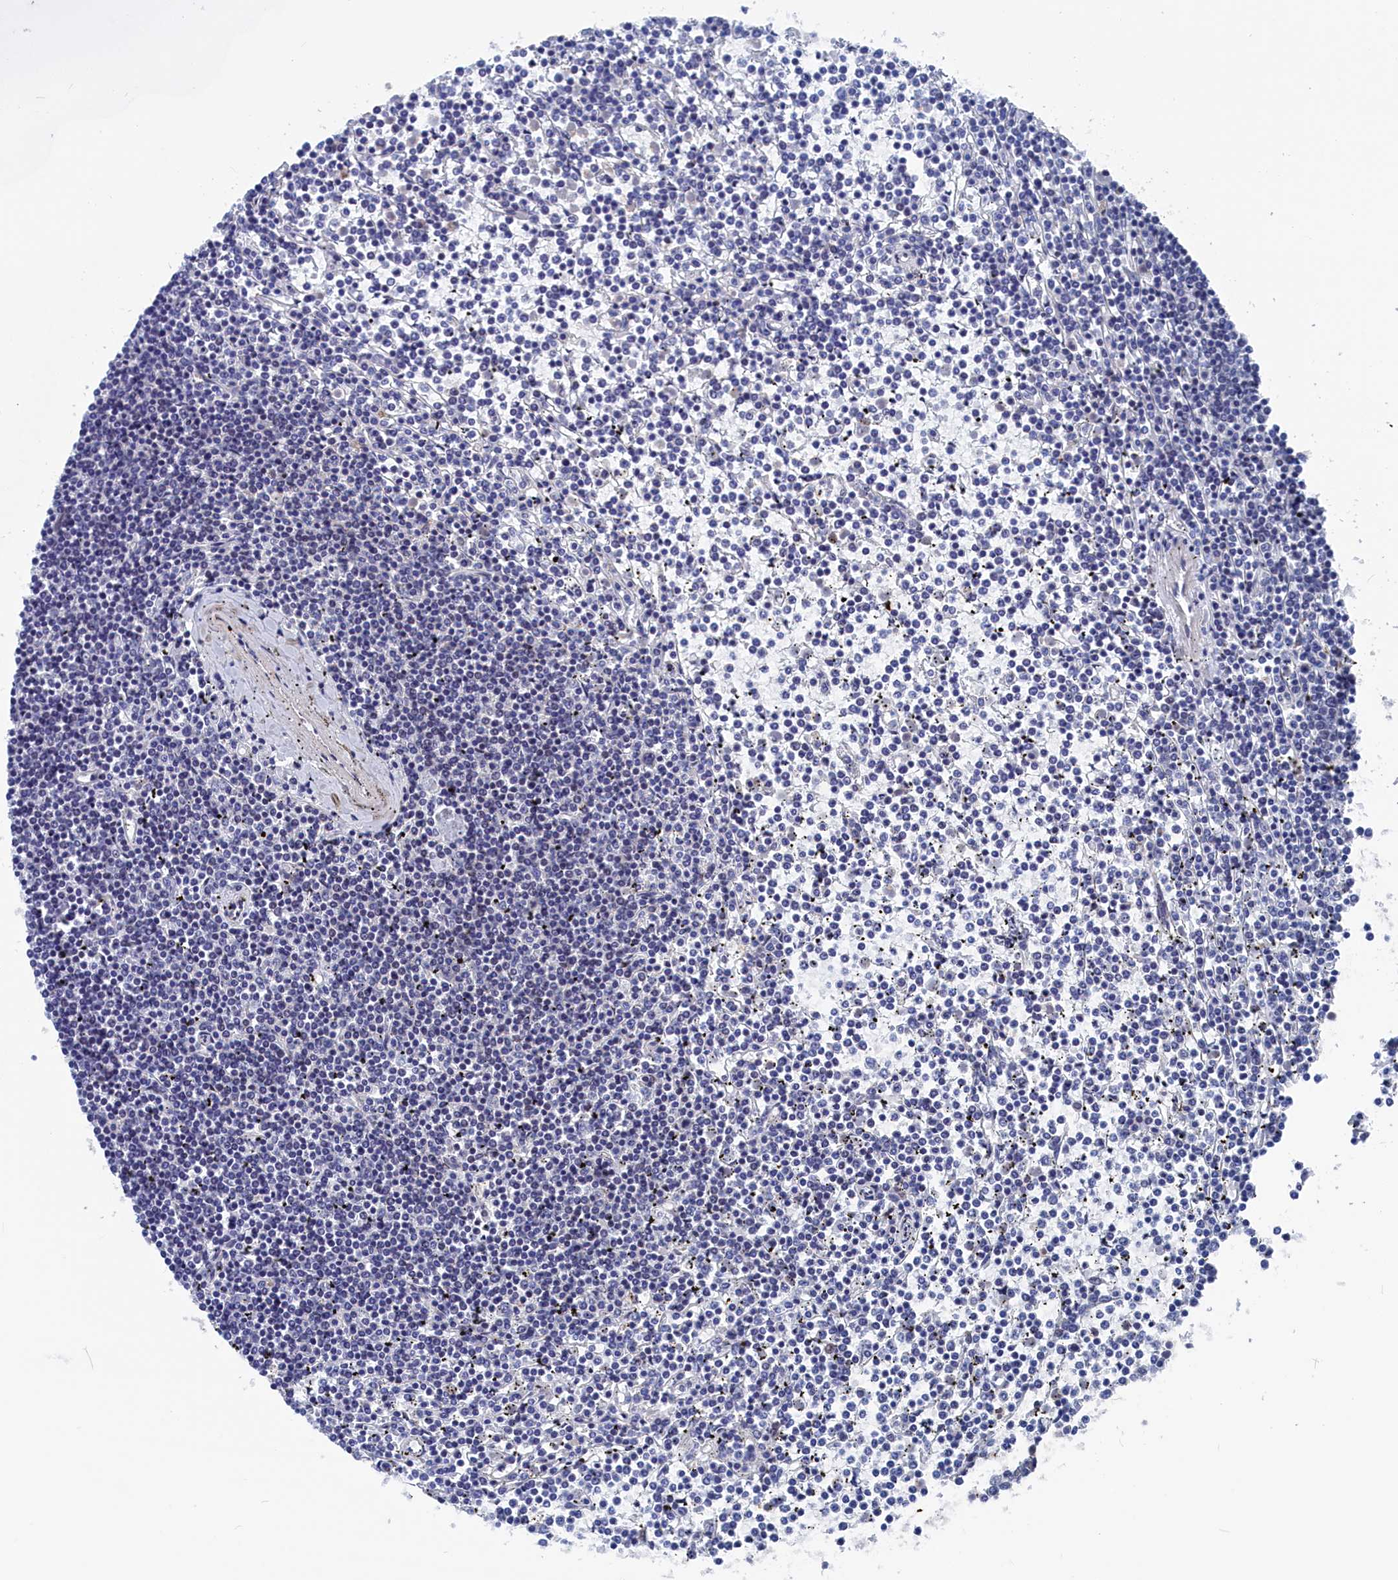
{"staining": {"intensity": "negative", "quantity": "none", "location": "none"}, "tissue": "lymphoma", "cell_type": "Tumor cells", "image_type": "cancer", "snomed": [{"axis": "morphology", "description": "Malignant lymphoma, non-Hodgkin's type, Low grade"}, {"axis": "topography", "description": "Spleen"}], "caption": "Tumor cells show no significant expression in lymphoma.", "gene": "MARCHF3", "patient": {"sex": "female", "age": 19}}